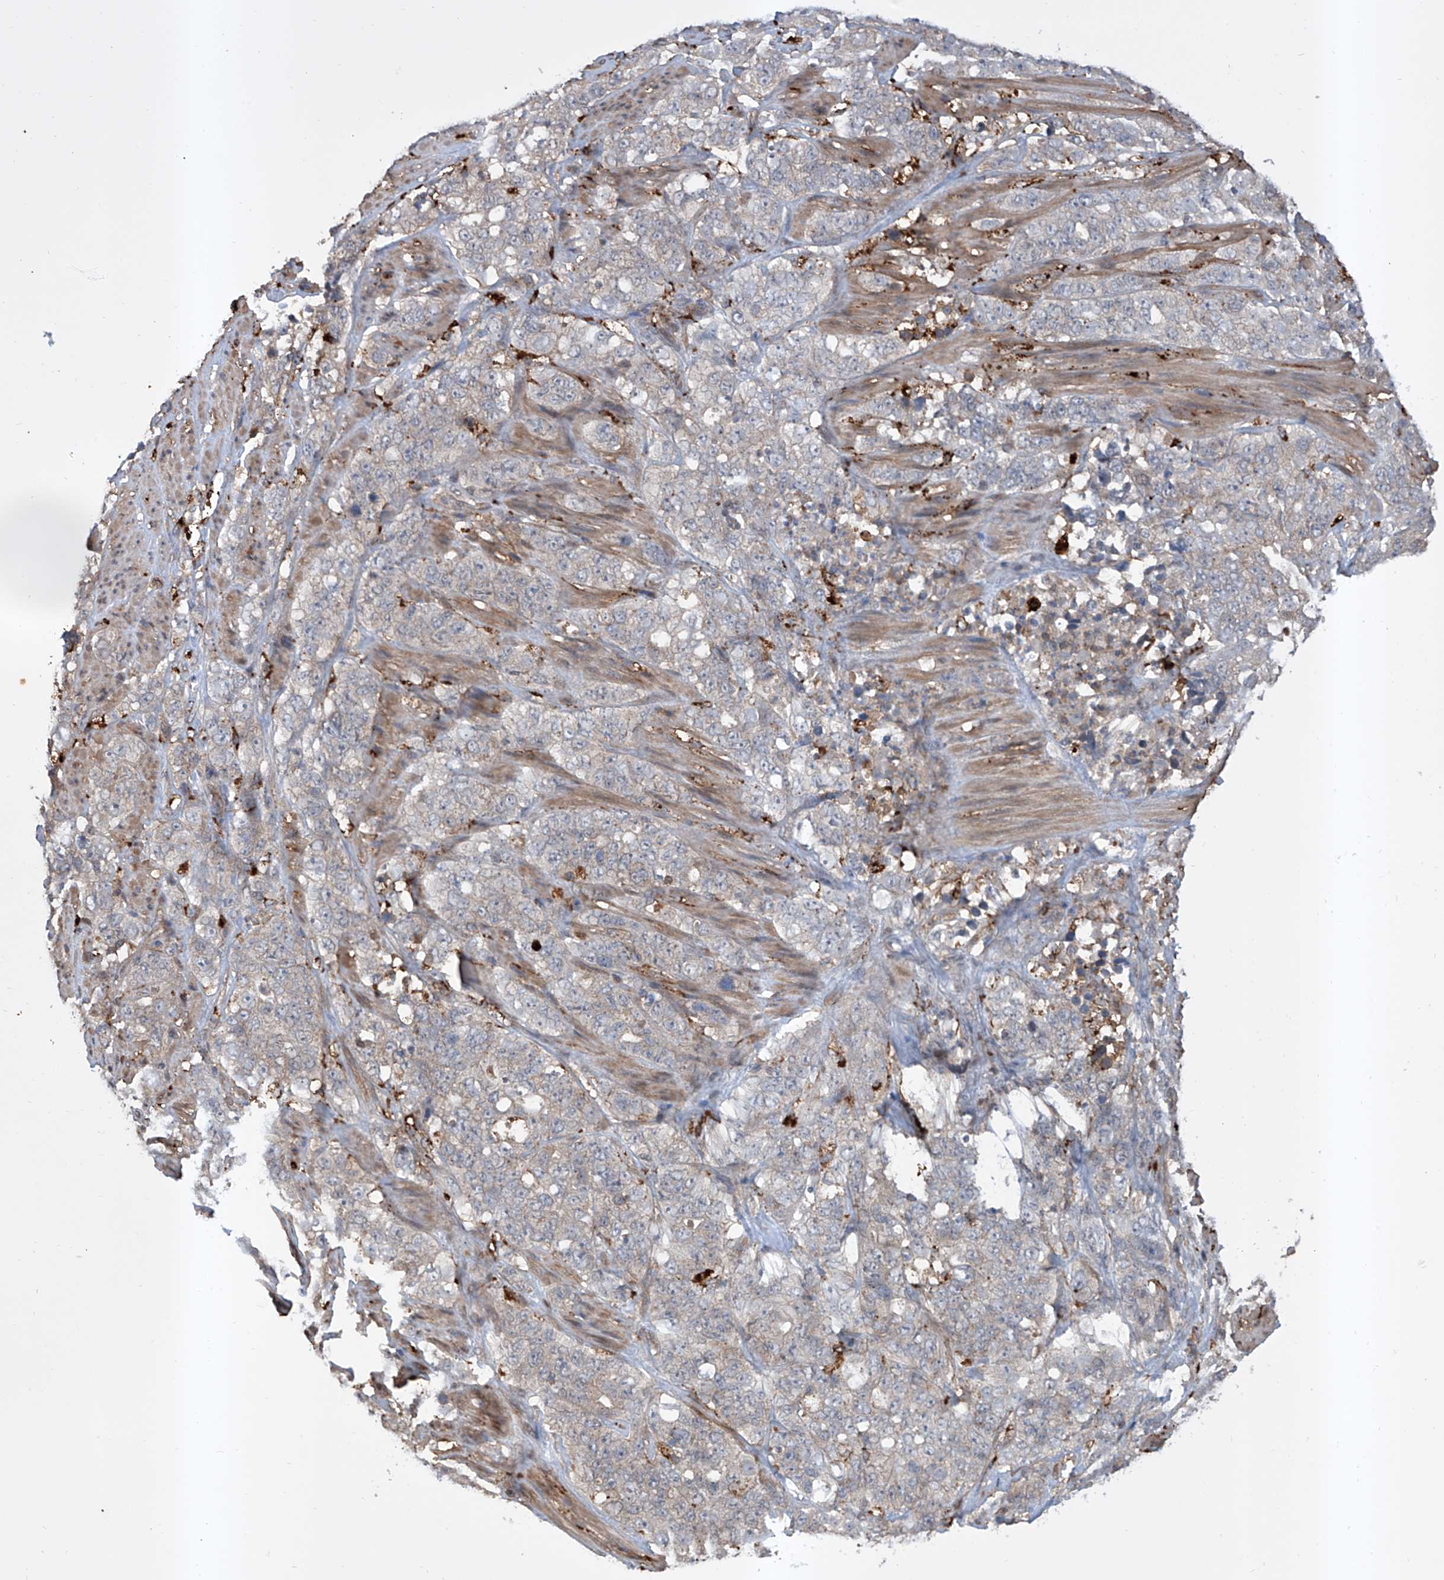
{"staining": {"intensity": "negative", "quantity": "none", "location": "none"}, "tissue": "stomach cancer", "cell_type": "Tumor cells", "image_type": "cancer", "snomed": [{"axis": "morphology", "description": "Adenocarcinoma, NOS"}, {"axis": "topography", "description": "Stomach"}], "caption": "IHC photomicrograph of human stomach cancer (adenocarcinoma) stained for a protein (brown), which demonstrates no expression in tumor cells.", "gene": "HOXC8", "patient": {"sex": "male", "age": 48}}